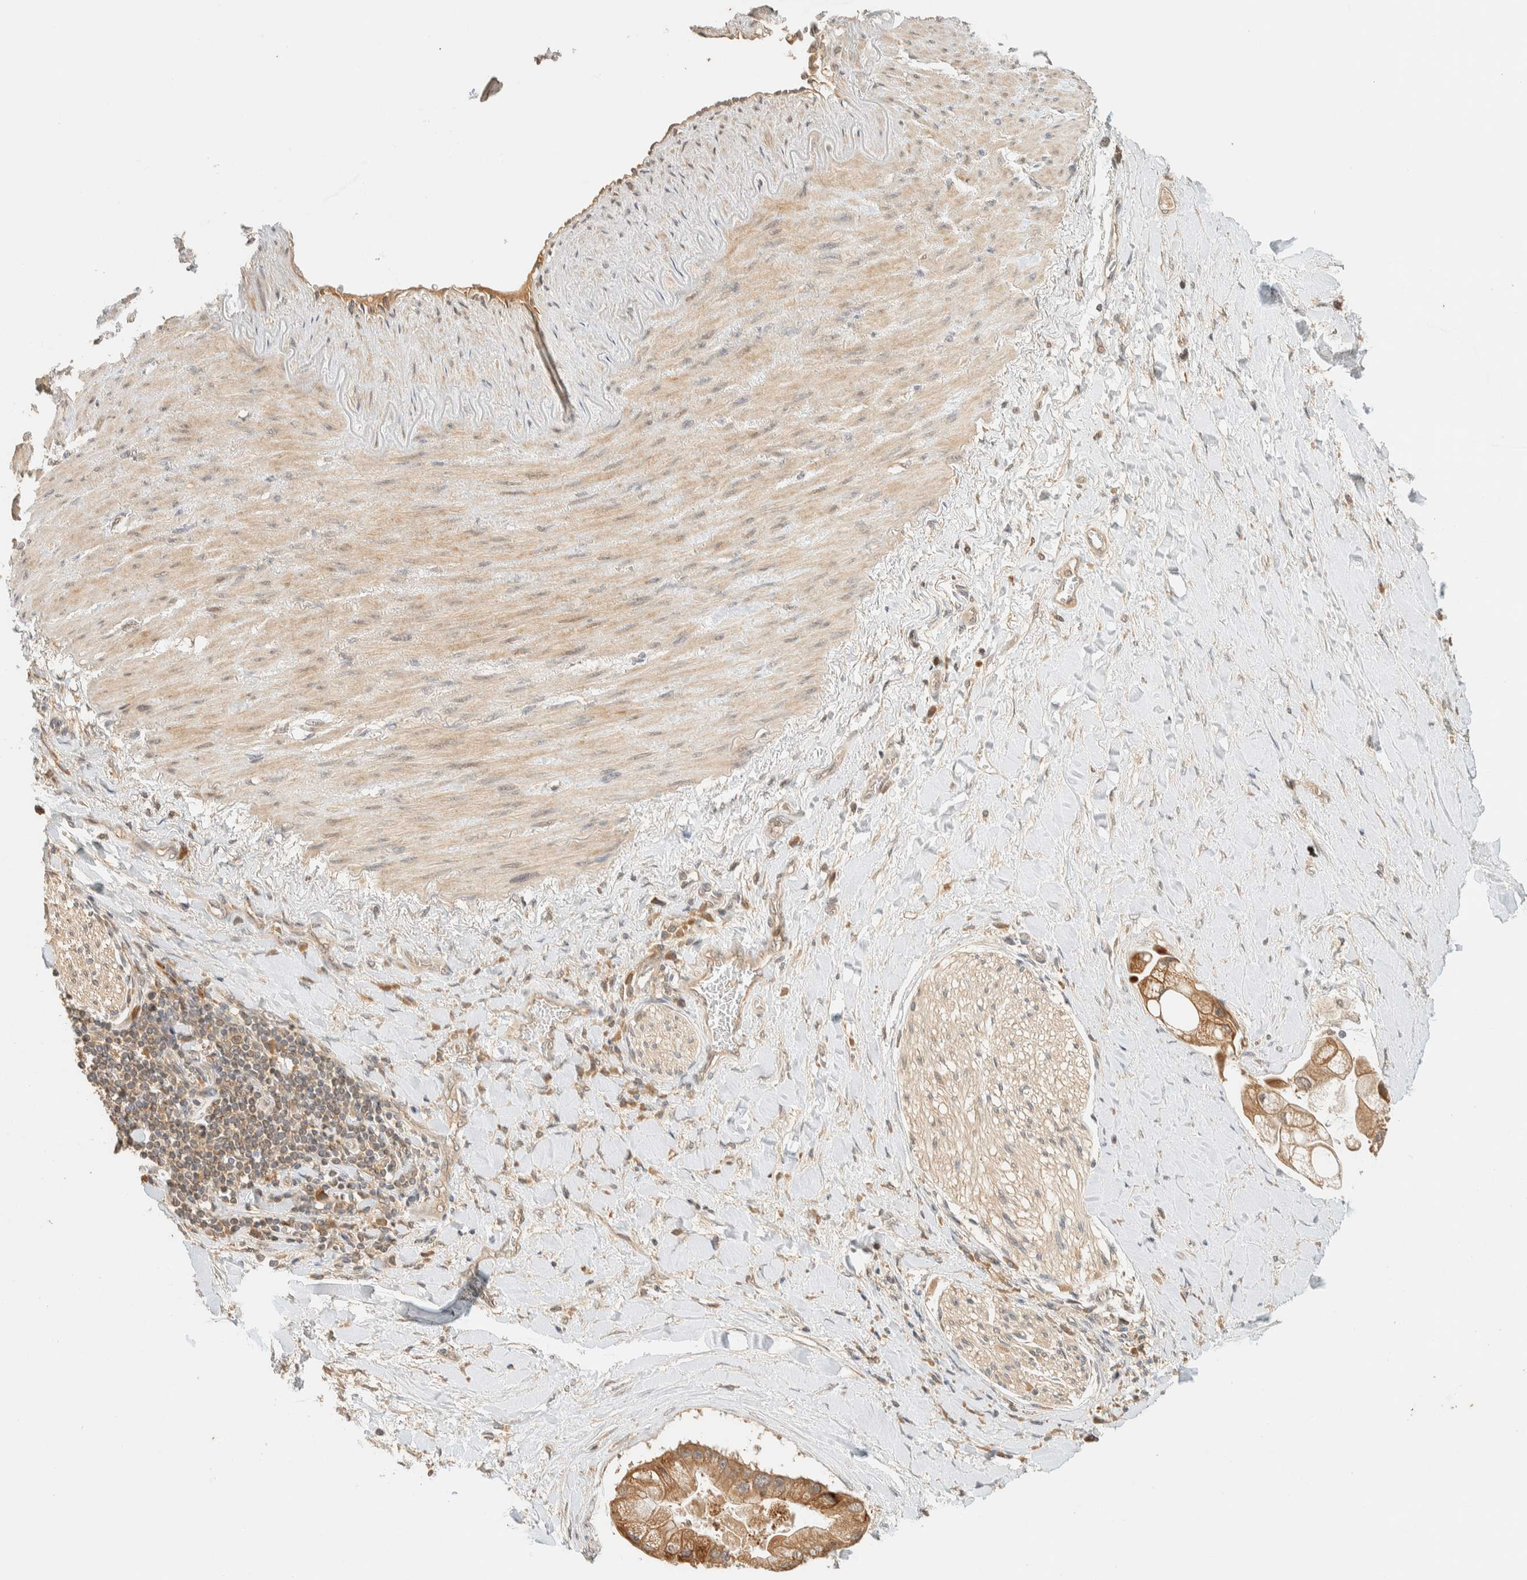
{"staining": {"intensity": "moderate", "quantity": ">75%", "location": "cytoplasmic/membranous"}, "tissue": "liver cancer", "cell_type": "Tumor cells", "image_type": "cancer", "snomed": [{"axis": "morphology", "description": "Cholangiocarcinoma"}, {"axis": "topography", "description": "Liver"}], "caption": "Protein staining shows moderate cytoplasmic/membranous positivity in about >75% of tumor cells in cholangiocarcinoma (liver).", "gene": "ZBTB34", "patient": {"sex": "male", "age": 50}}